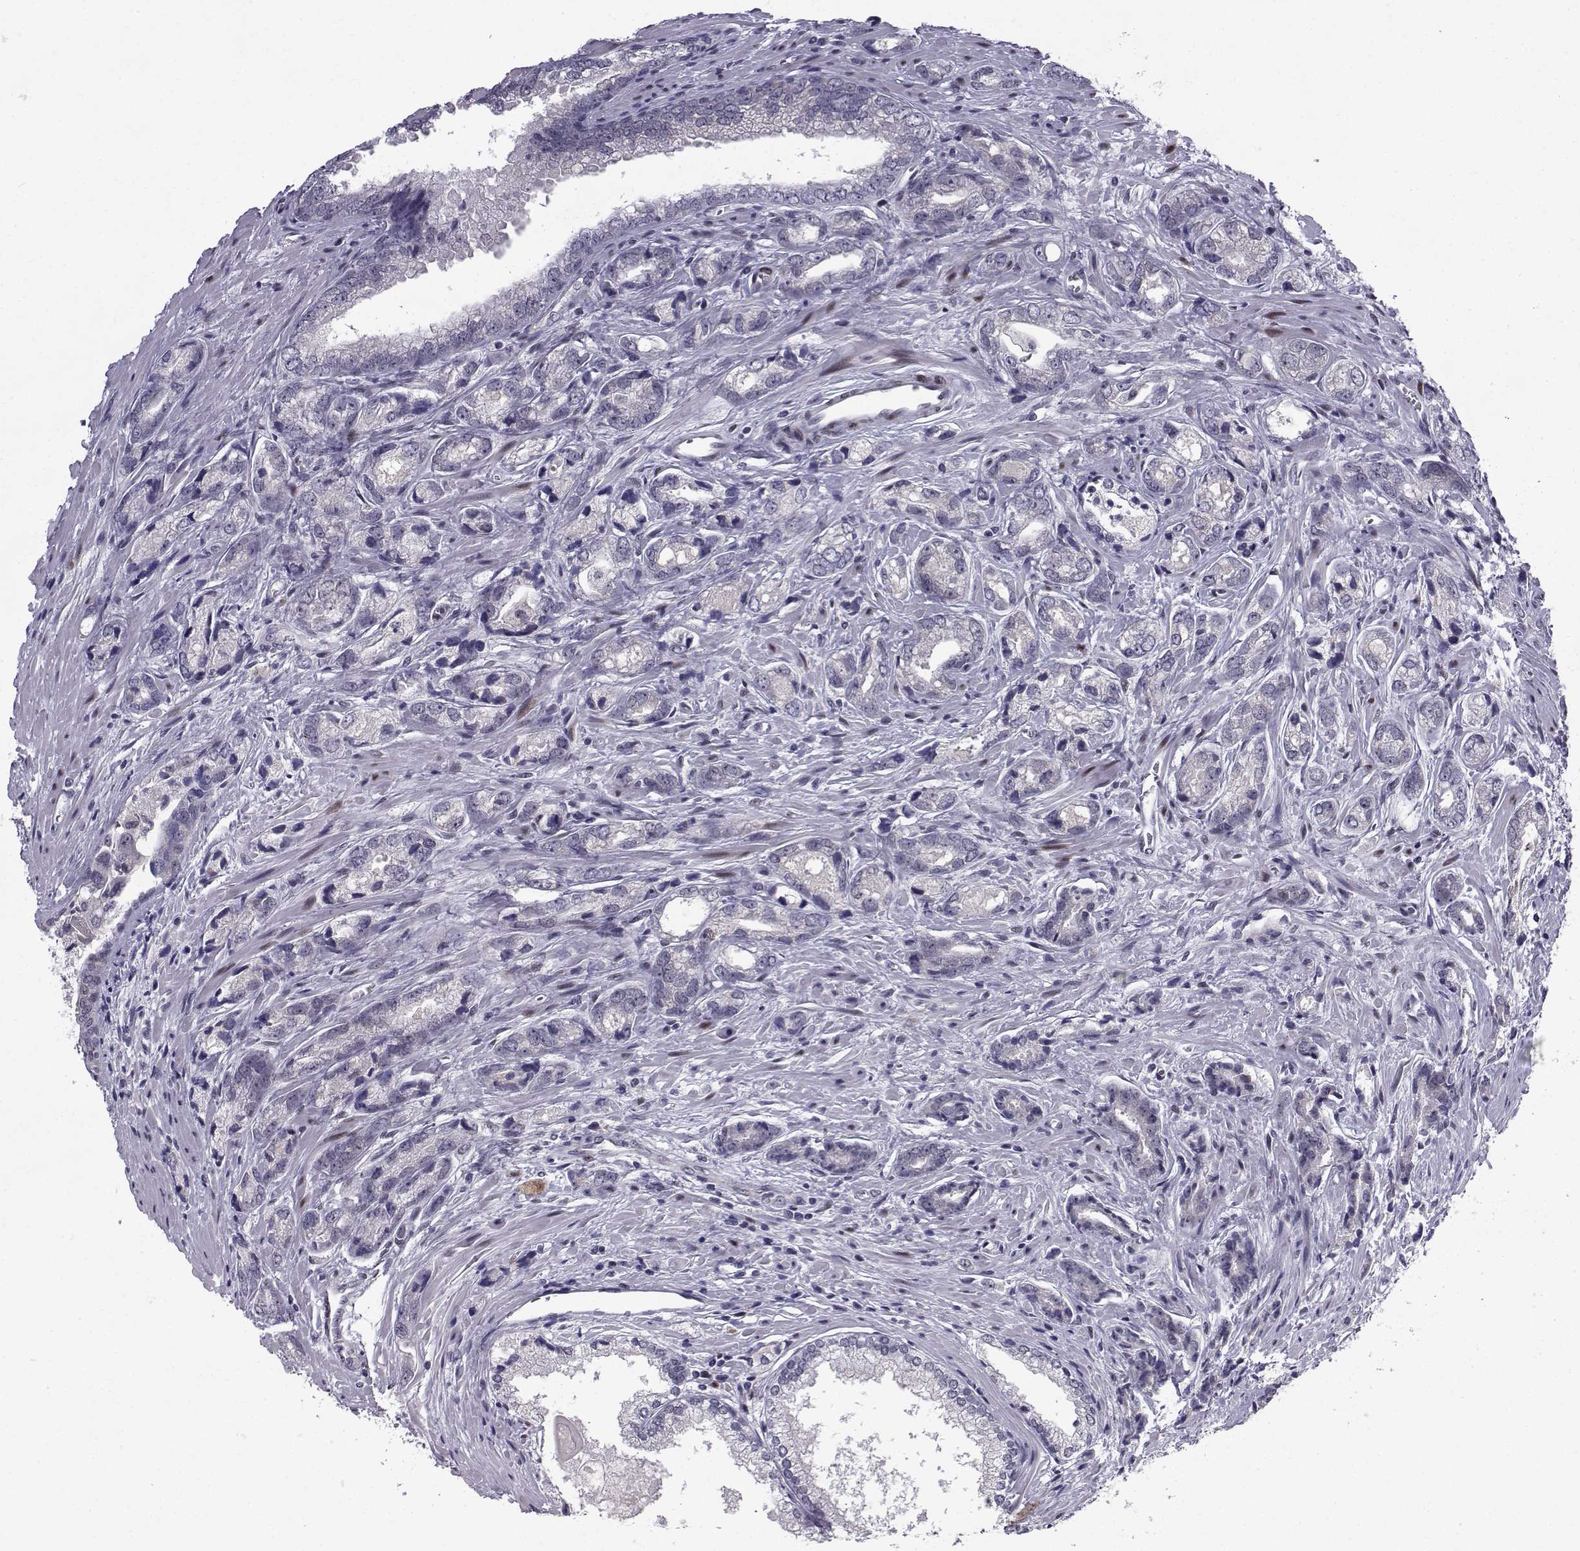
{"staining": {"intensity": "weak", "quantity": "<25%", "location": "nuclear"}, "tissue": "prostate cancer", "cell_type": "Tumor cells", "image_type": "cancer", "snomed": [{"axis": "morphology", "description": "Adenocarcinoma, NOS"}, {"axis": "morphology", "description": "Adenocarcinoma, High grade"}, {"axis": "topography", "description": "Prostate"}], "caption": "Tumor cells are negative for brown protein staining in prostate cancer (adenocarcinoma).", "gene": "RBM24", "patient": {"sex": "male", "age": 70}}